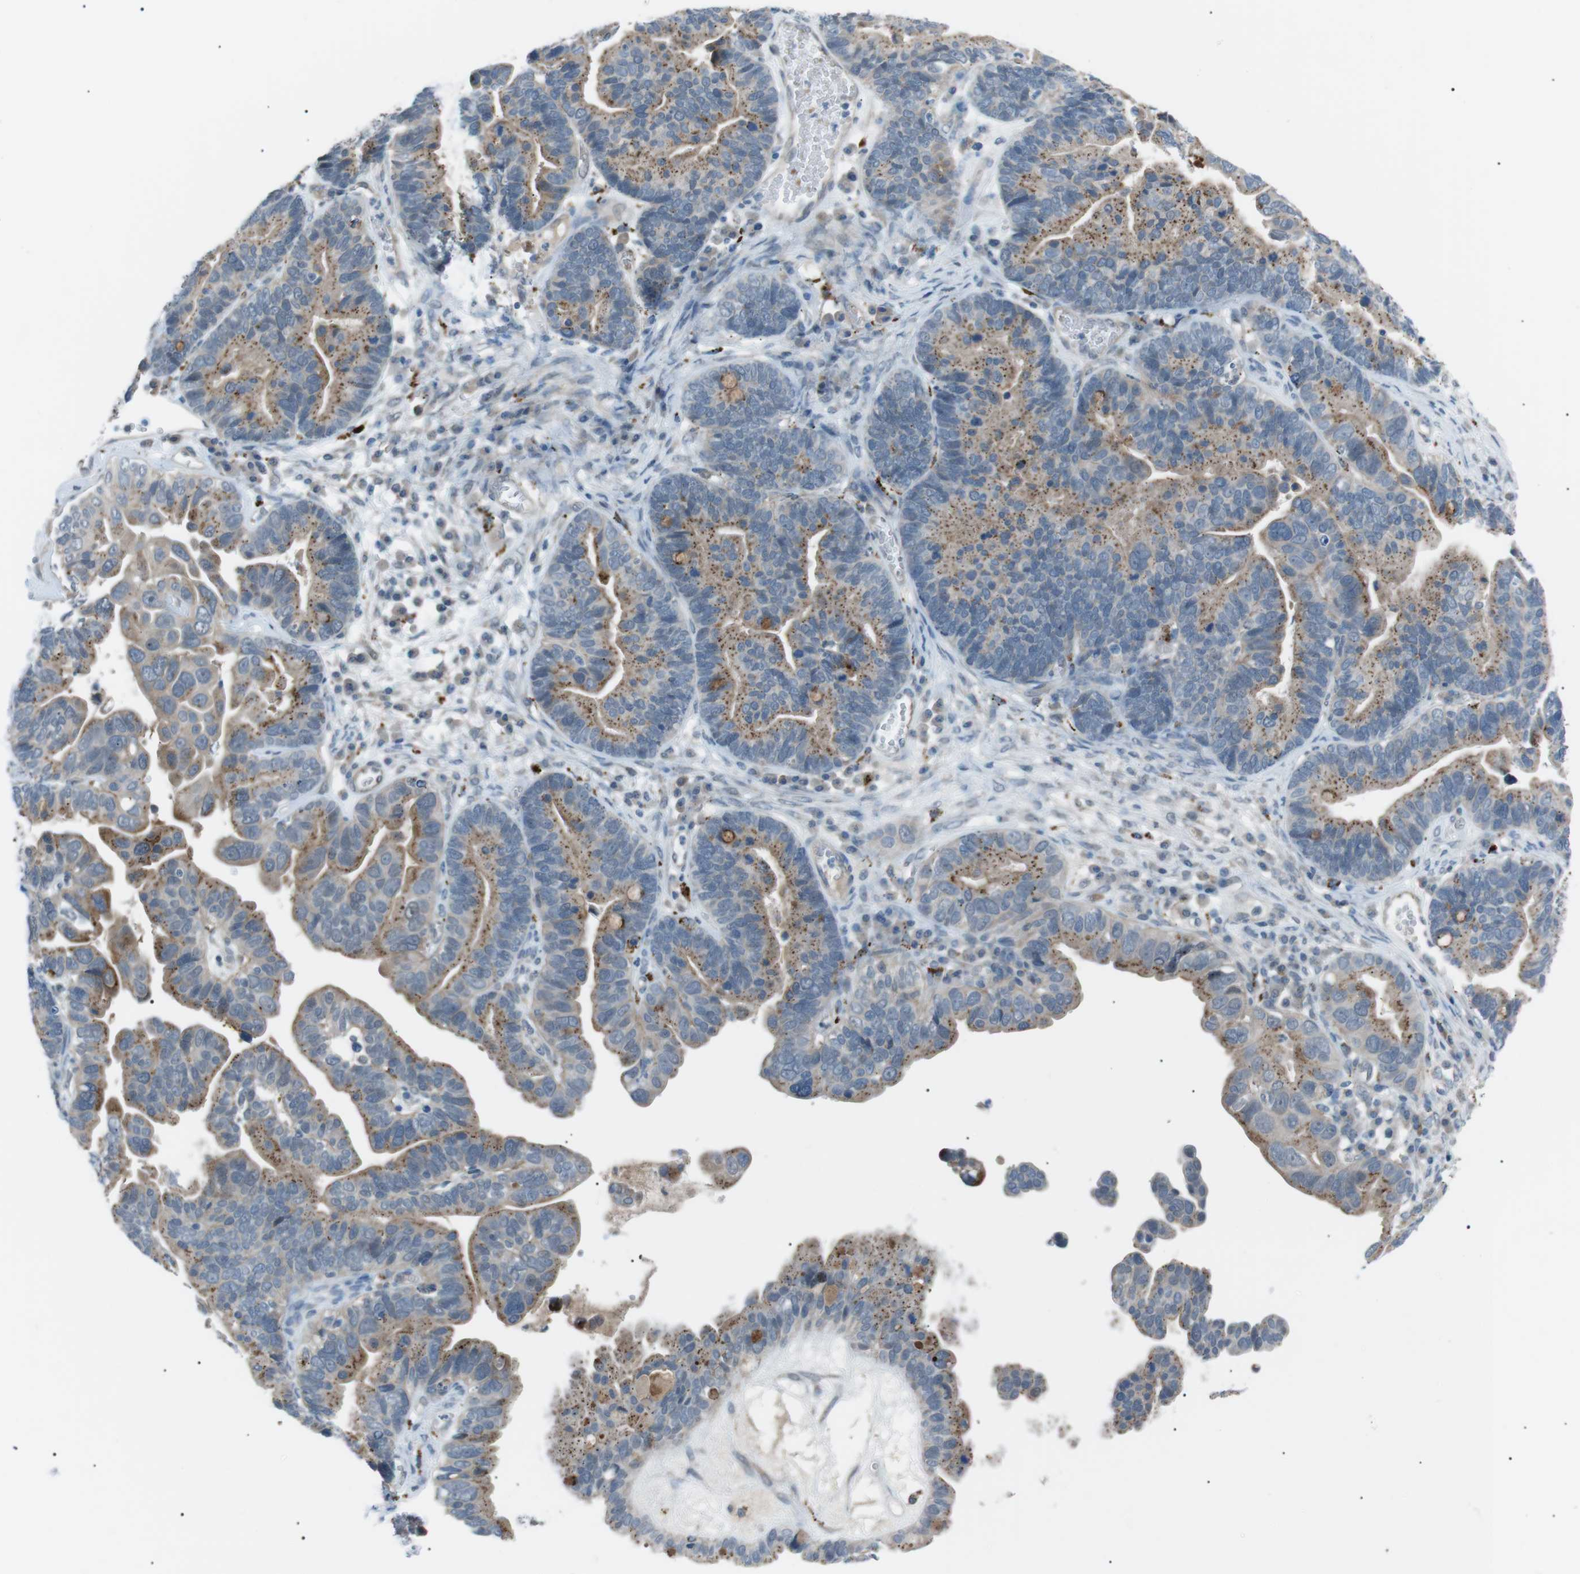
{"staining": {"intensity": "moderate", "quantity": ">75%", "location": "cytoplasmic/membranous"}, "tissue": "ovarian cancer", "cell_type": "Tumor cells", "image_type": "cancer", "snomed": [{"axis": "morphology", "description": "Cystadenocarcinoma, serous, NOS"}, {"axis": "topography", "description": "Ovary"}], "caption": "Ovarian cancer tissue exhibits moderate cytoplasmic/membranous expression in approximately >75% of tumor cells, visualized by immunohistochemistry.", "gene": "B4GALNT2", "patient": {"sex": "female", "age": 56}}